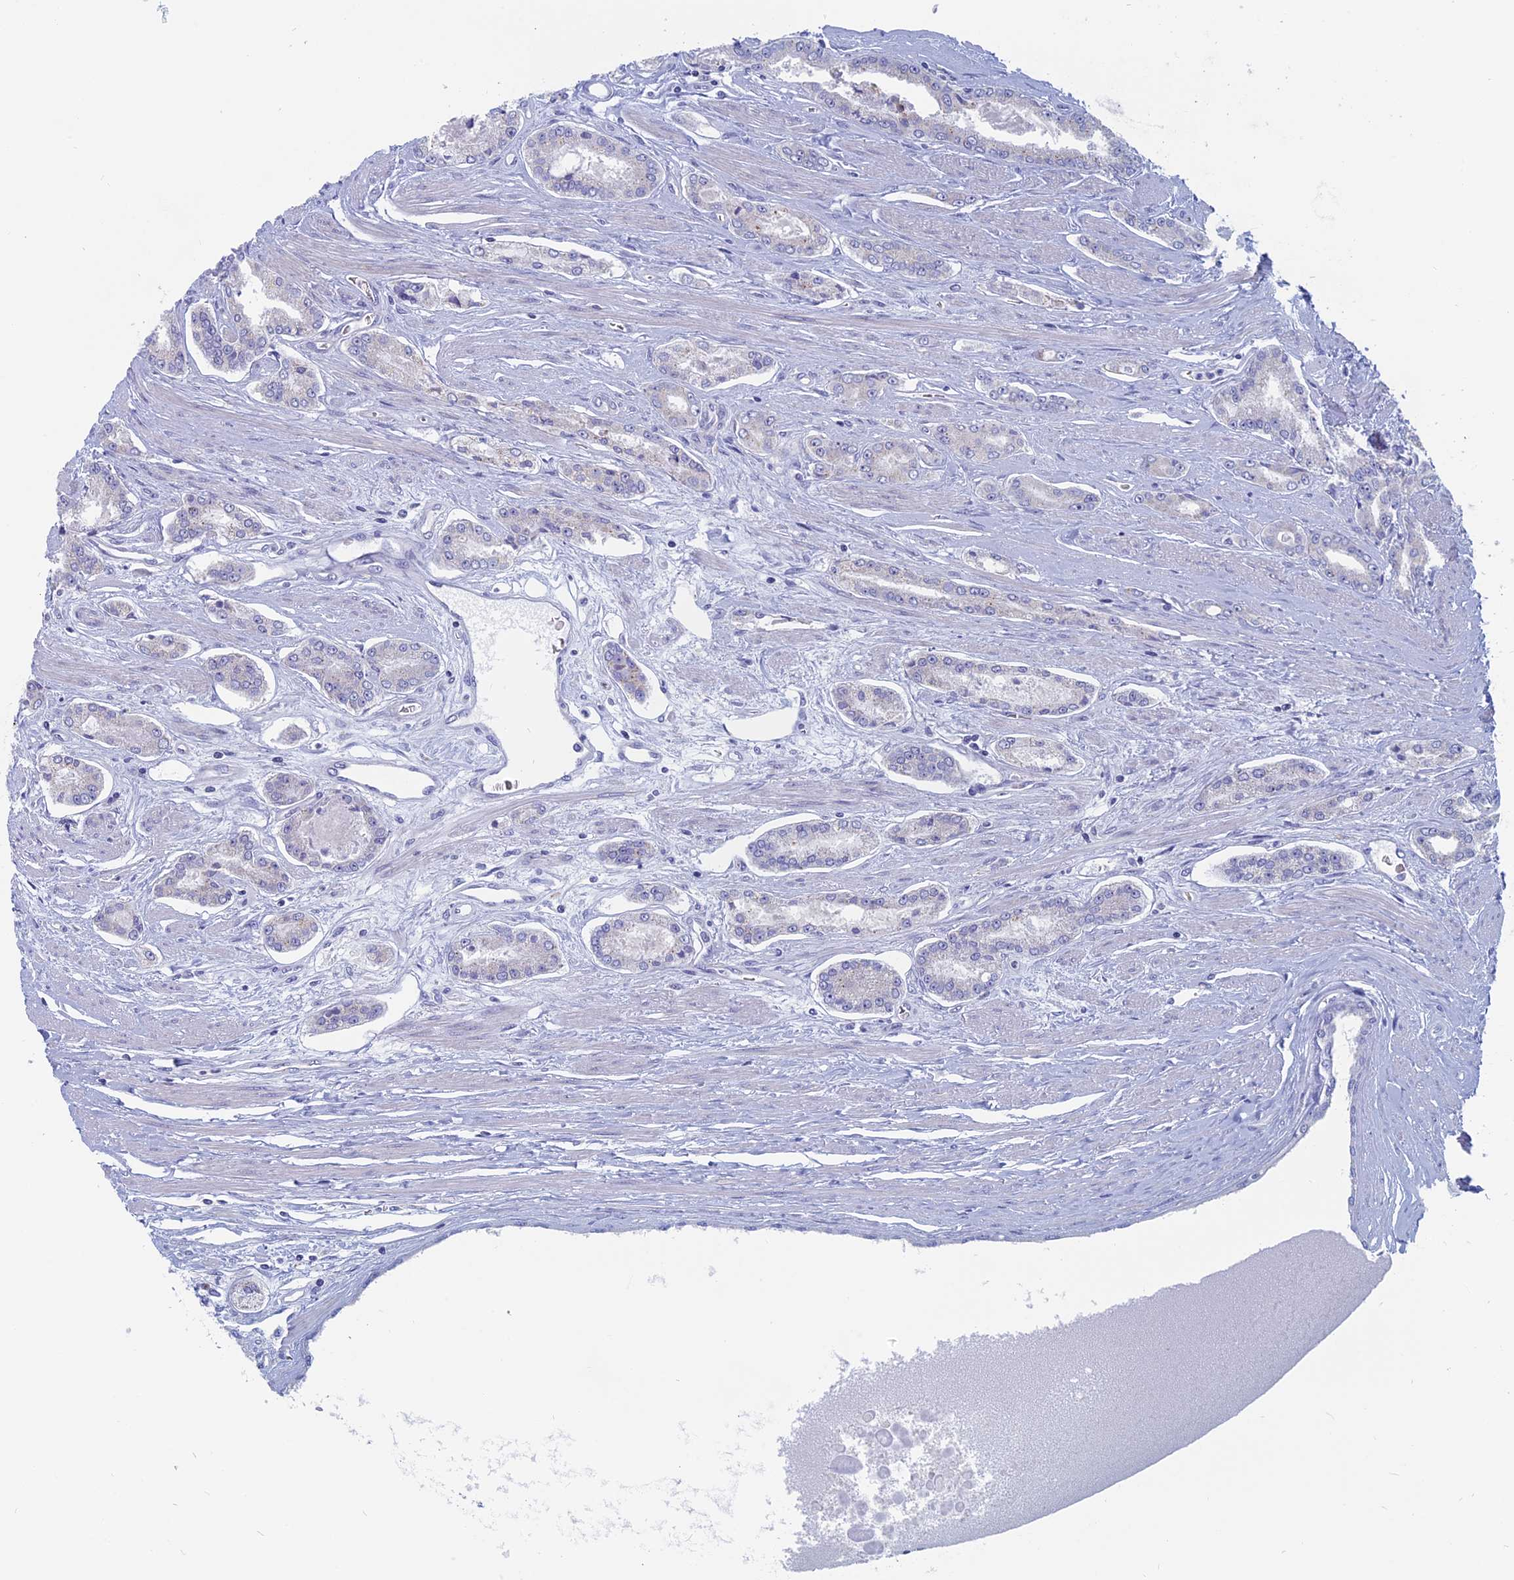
{"staining": {"intensity": "negative", "quantity": "none", "location": "none"}, "tissue": "prostate cancer", "cell_type": "Tumor cells", "image_type": "cancer", "snomed": [{"axis": "morphology", "description": "Adenocarcinoma, High grade"}, {"axis": "topography", "description": "Prostate"}], "caption": "Immunohistochemistry (IHC) micrograph of neoplastic tissue: human prostate cancer (high-grade adenocarcinoma) stained with DAB (3,3'-diaminobenzidine) displays no significant protein expression in tumor cells.", "gene": "TBC1D30", "patient": {"sex": "male", "age": 74}}